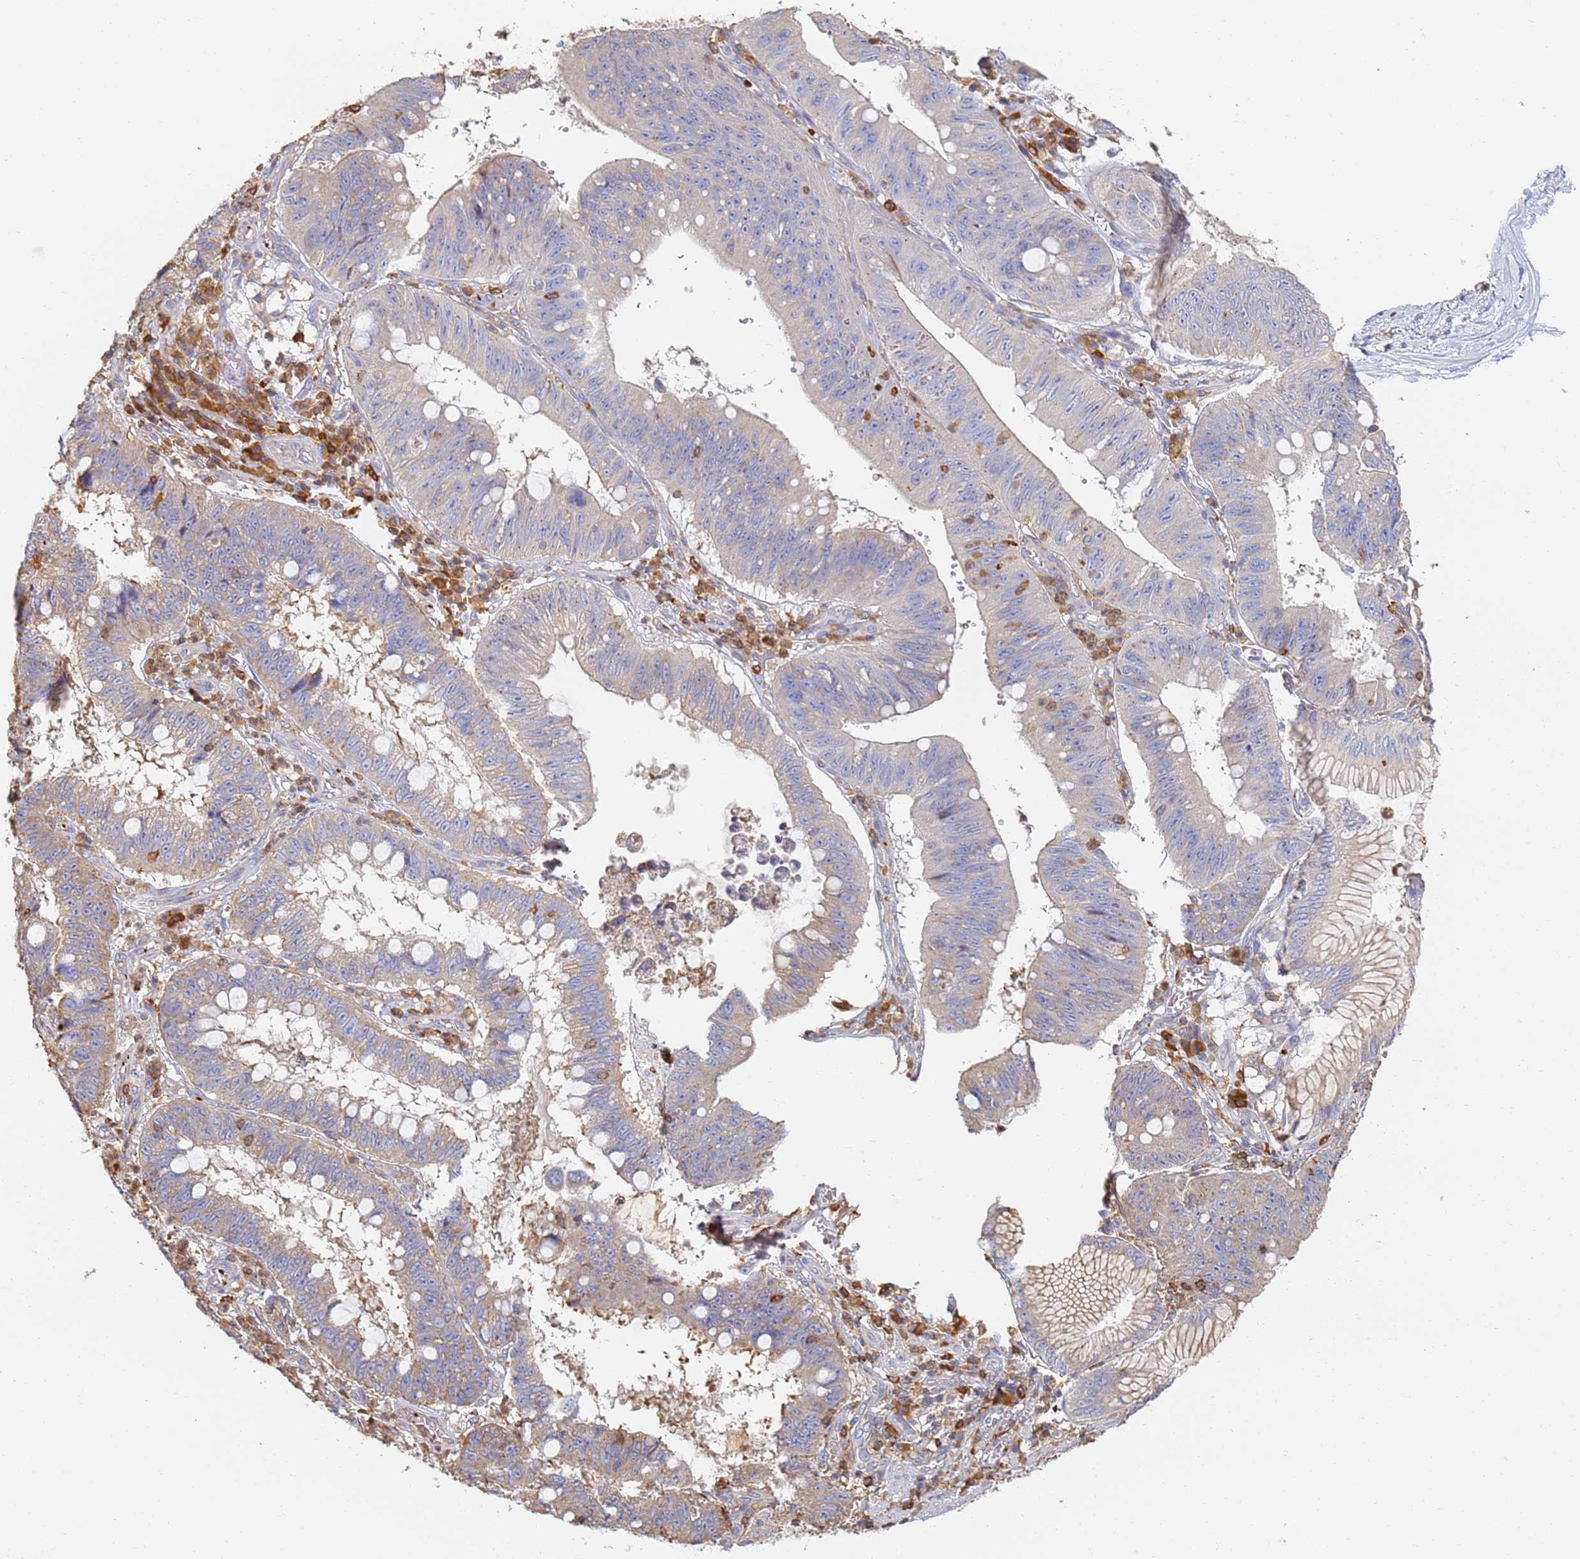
{"staining": {"intensity": "negative", "quantity": "none", "location": "none"}, "tissue": "stomach cancer", "cell_type": "Tumor cells", "image_type": "cancer", "snomed": [{"axis": "morphology", "description": "Adenocarcinoma, NOS"}, {"axis": "topography", "description": "Stomach"}], "caption": "Immunohistochemistry (IHC) image of human adenocarcinoma (stomach) stained for a protein (brown), which exhibits no expression in tumor cells. Brightfield microscopy of immunohistochemistry (IHC) stained with DAB (3,3'-diaminobenzidine) (brown) and hematoxylin (blue), captured at high magnification.", "gene": "BIN2", "patient": {"sex": "male", "age": 59}}